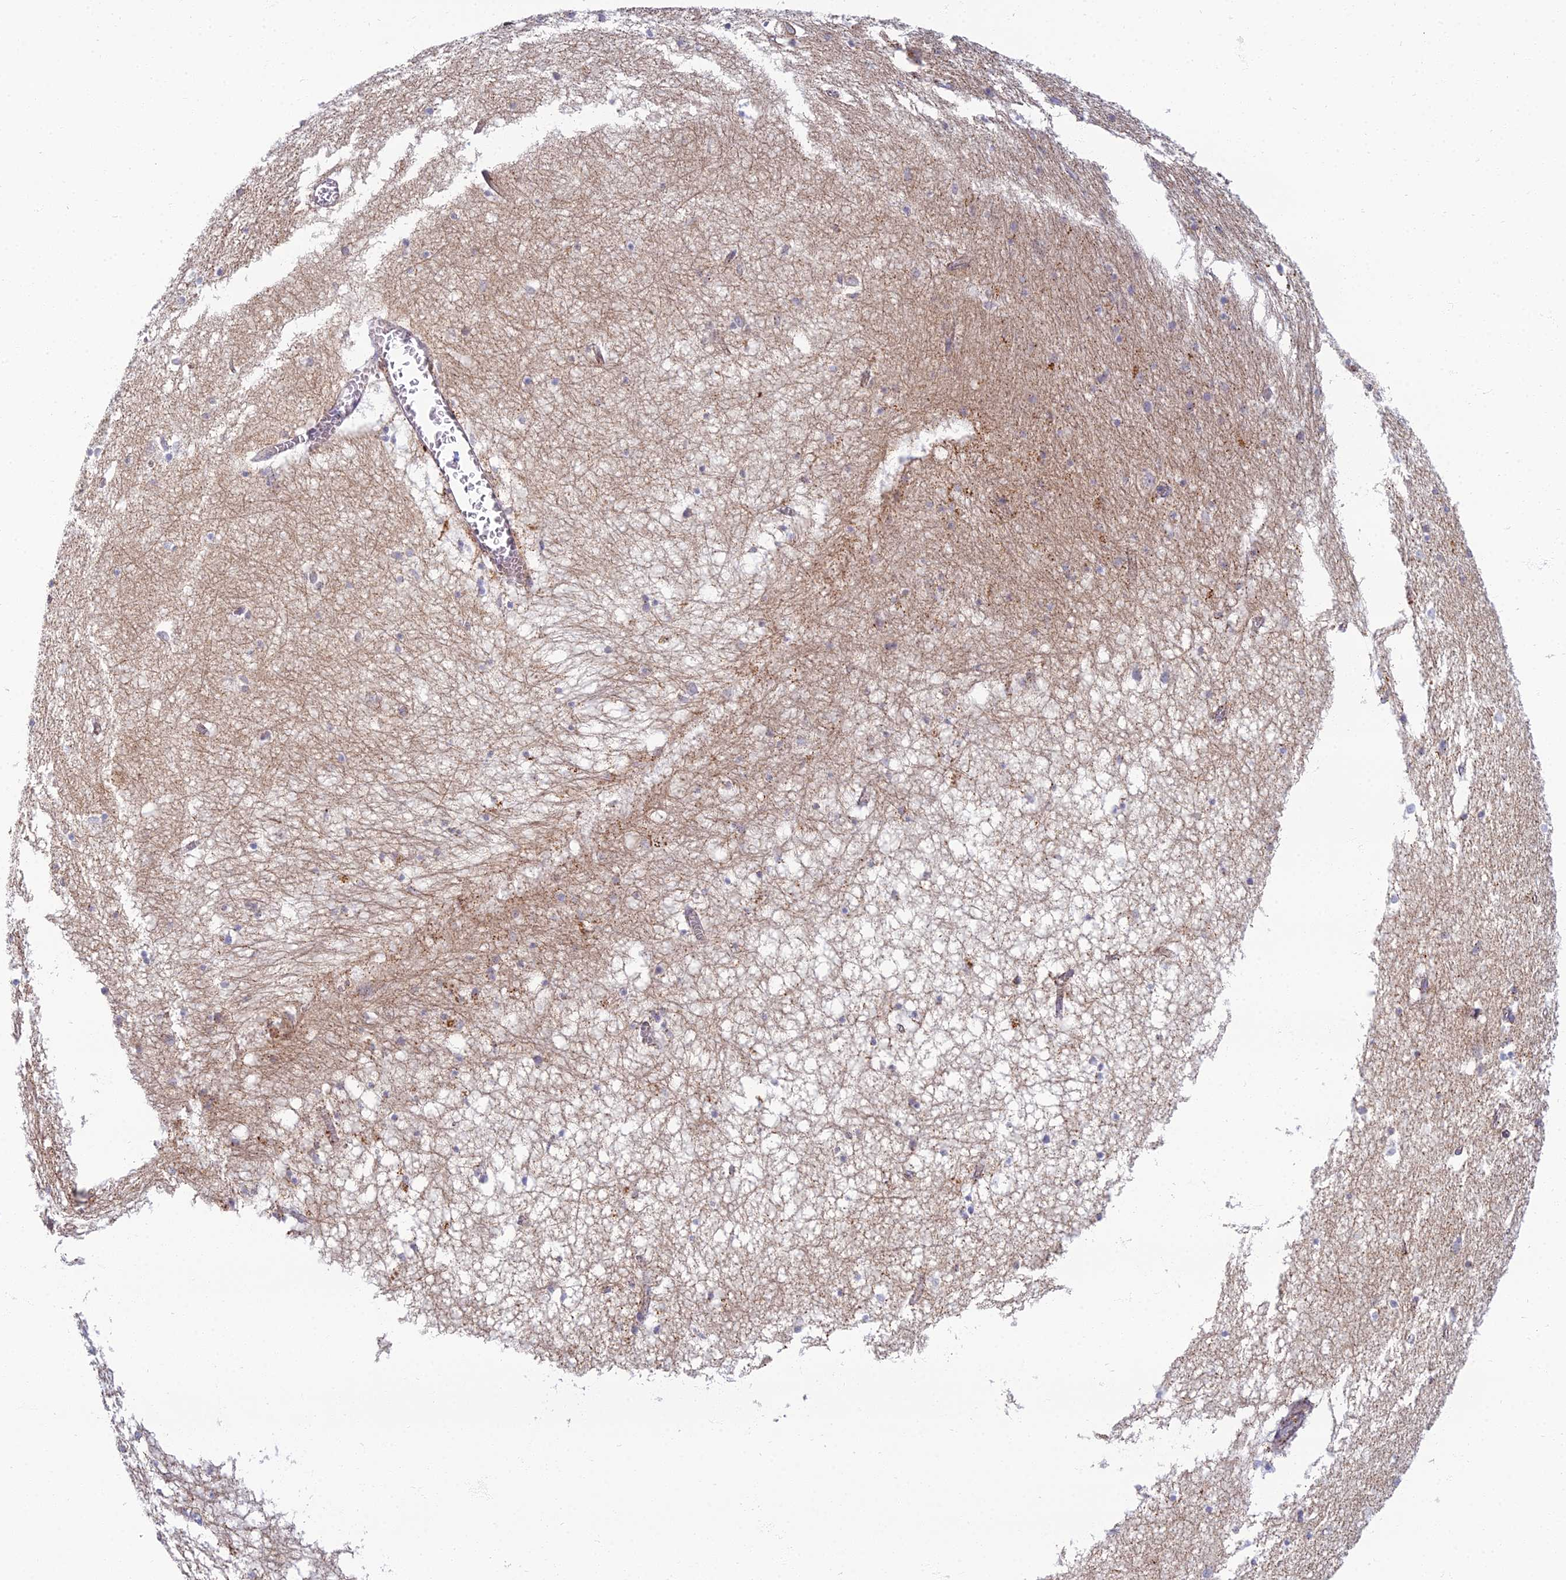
{"staining": {"intensity": "negative", "quantity": "none", "location": "none"}, "tissue": "hippocampus", "cell_type": "Glial cells", "image_type": "normal", "snomed": [{"axis": "morphology", "description": "Normal tissue, NOS"}, {"axis": "topography", "description": "Hippocampus"}], "caption": "Immunohistochemistry histopathology image of normal human hippocampus stained for a protein (brown), which displays no expression in glial cells.", "gene": "CHMP4B", "patient": {"sex": "female", "age": 64}}